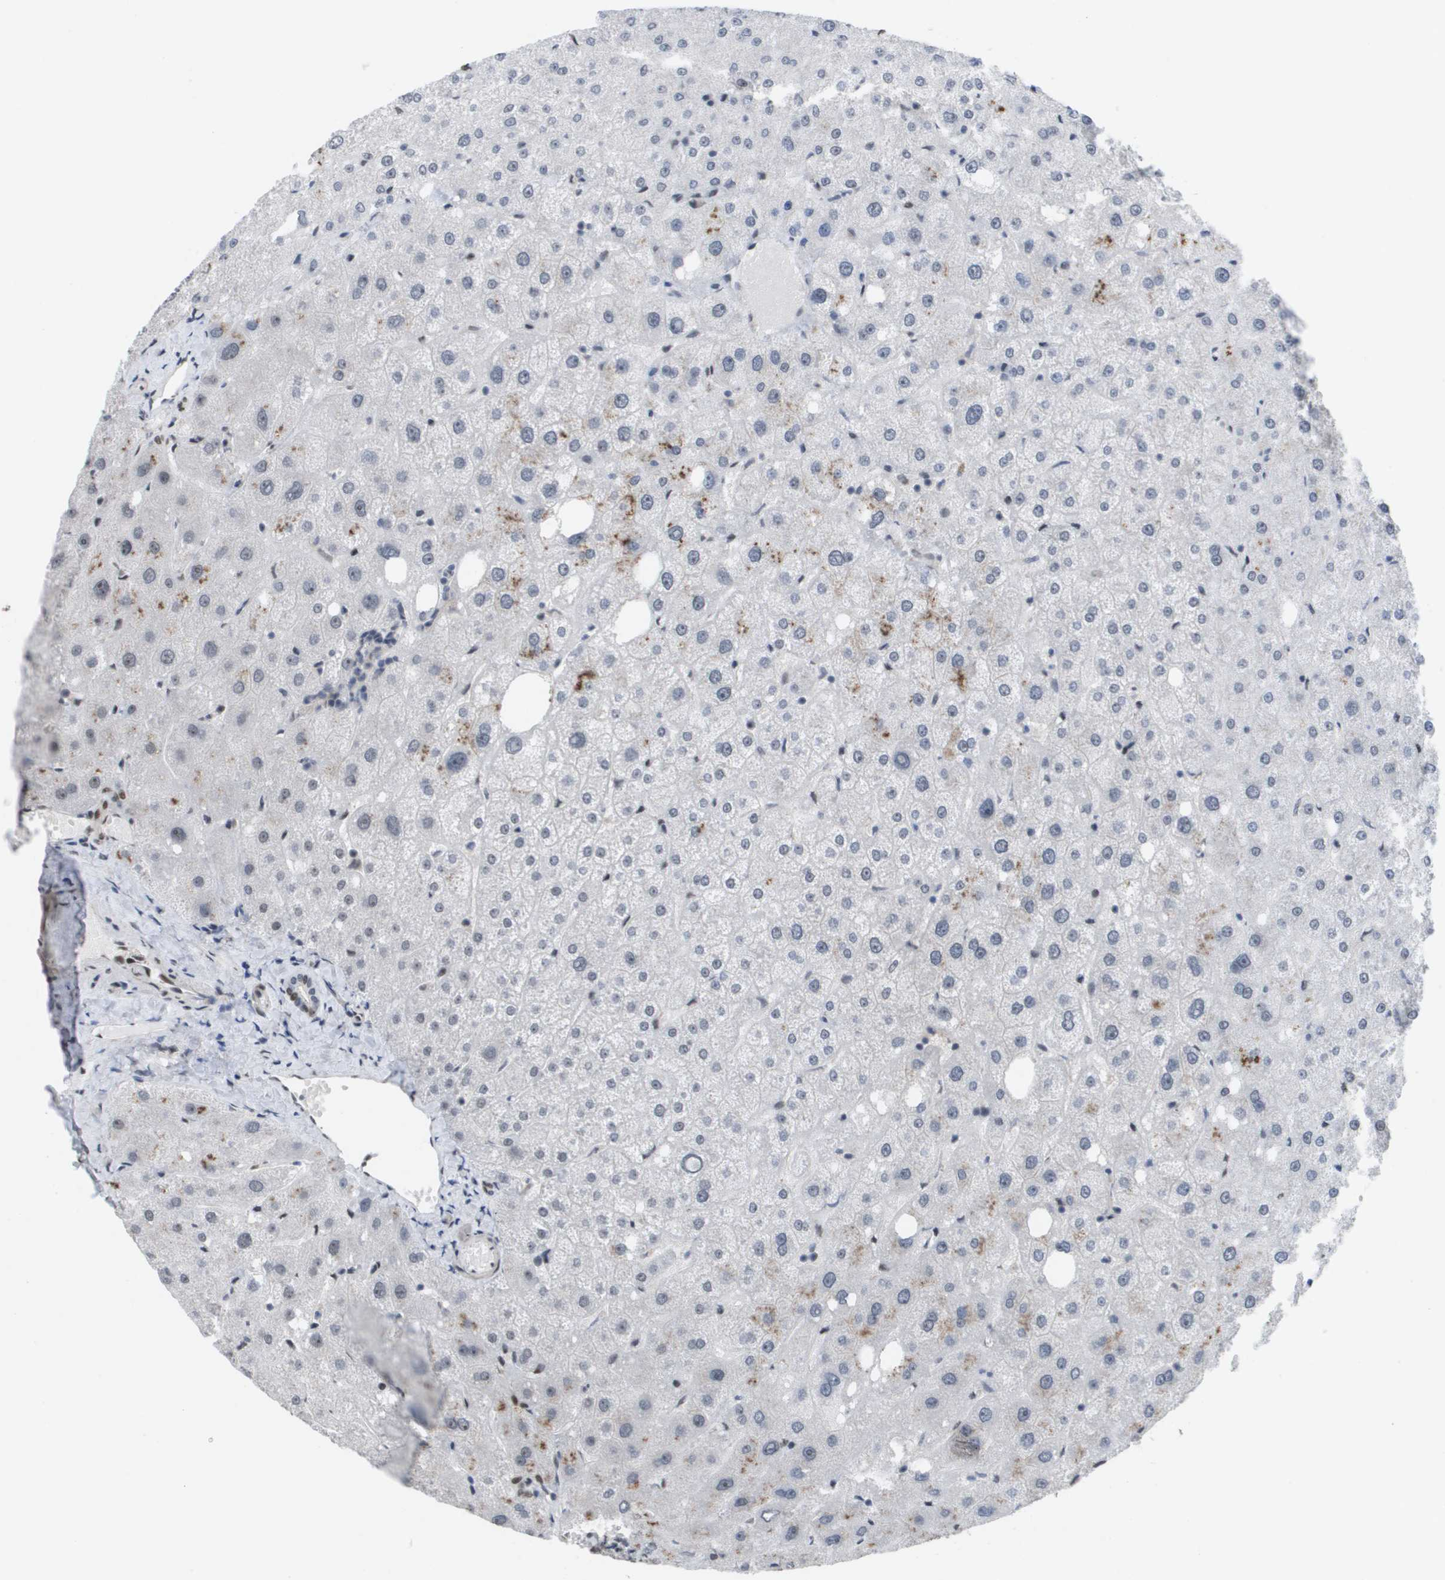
{"staining": {"intensity": "moderate", "quantity": ">75%", "location": "nuclear"}, "tissue": "liver", "cell_type": "Cholangiocytes", "image_type": "normal", "snomed": [{"axis": "morphology", "description": "Normal tissue, NOS"}, {"axis": "topography", "description": "Liver"}], "caption": "Unremarkable liver demonstrates moderate nuclear expression in about >75% of cholangiocytes Using DAB (brown) and hematoxylin (blue) stains, captured at high magnification using brightfield microscopy..", "gene": "CDT1", "patient": {"sex": "male", "age": 73}}